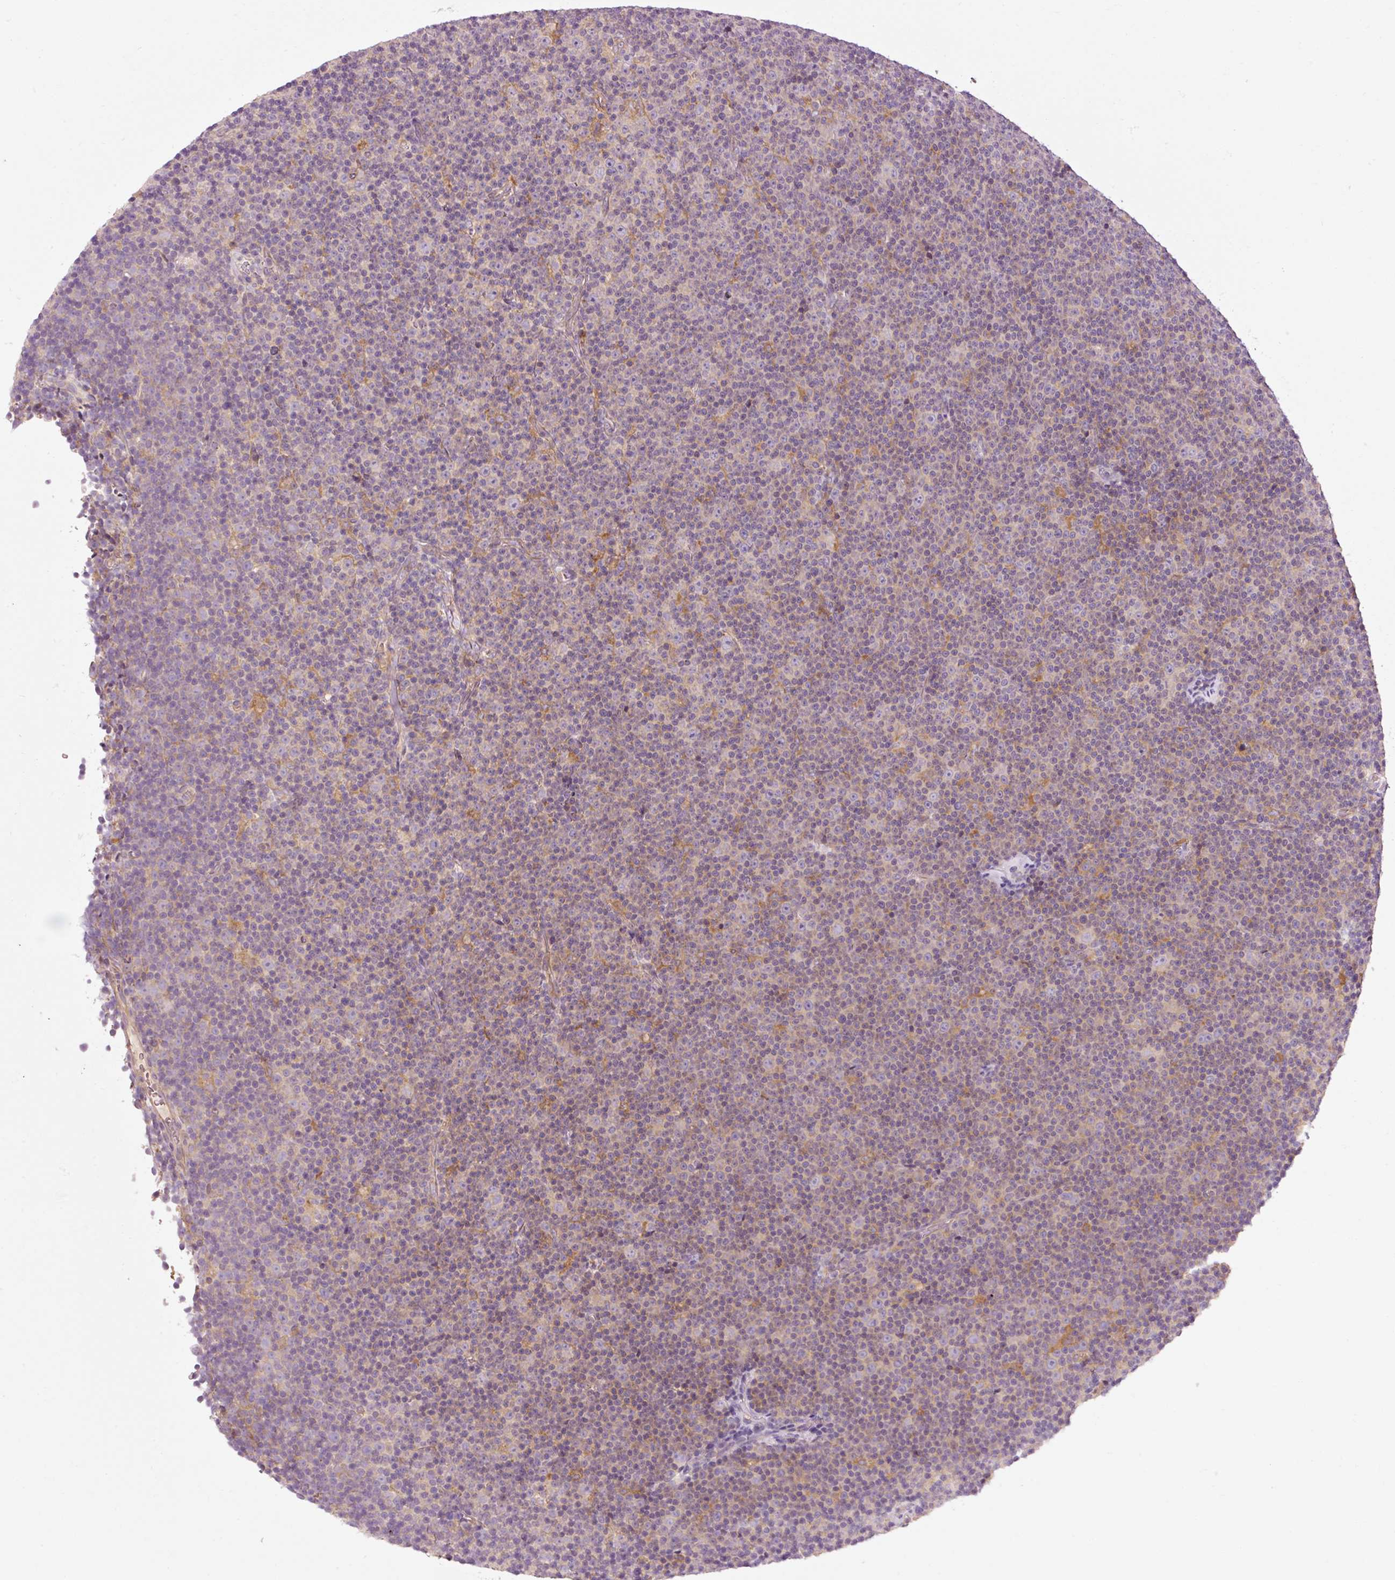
{"staining": {"intensity": "negative", "quantity": "none", "location": "none"}, "tissue": "lymphoma", "cell_type": "Tumor cells", "image_type": "cancer", "snomed": [{"axis": "morphology", "description": "Malignant lymphoma, non-Hodgkin's type, Low grade"}, {"axis": "topography", "description": "Lymph node"}], "caption": "High magnification brightfield microscopy of low-grade malignant lymphoma, non-Hodgkin's type stained with DAB (3,3'-diaminobenzidine) (brown) and counterstained with hematoxylin (blue): tumor cells show no significant expression. Nuclei are stained in blue.", "gene": "NAPA", "patient": {"sex": "female", "age": 67}}